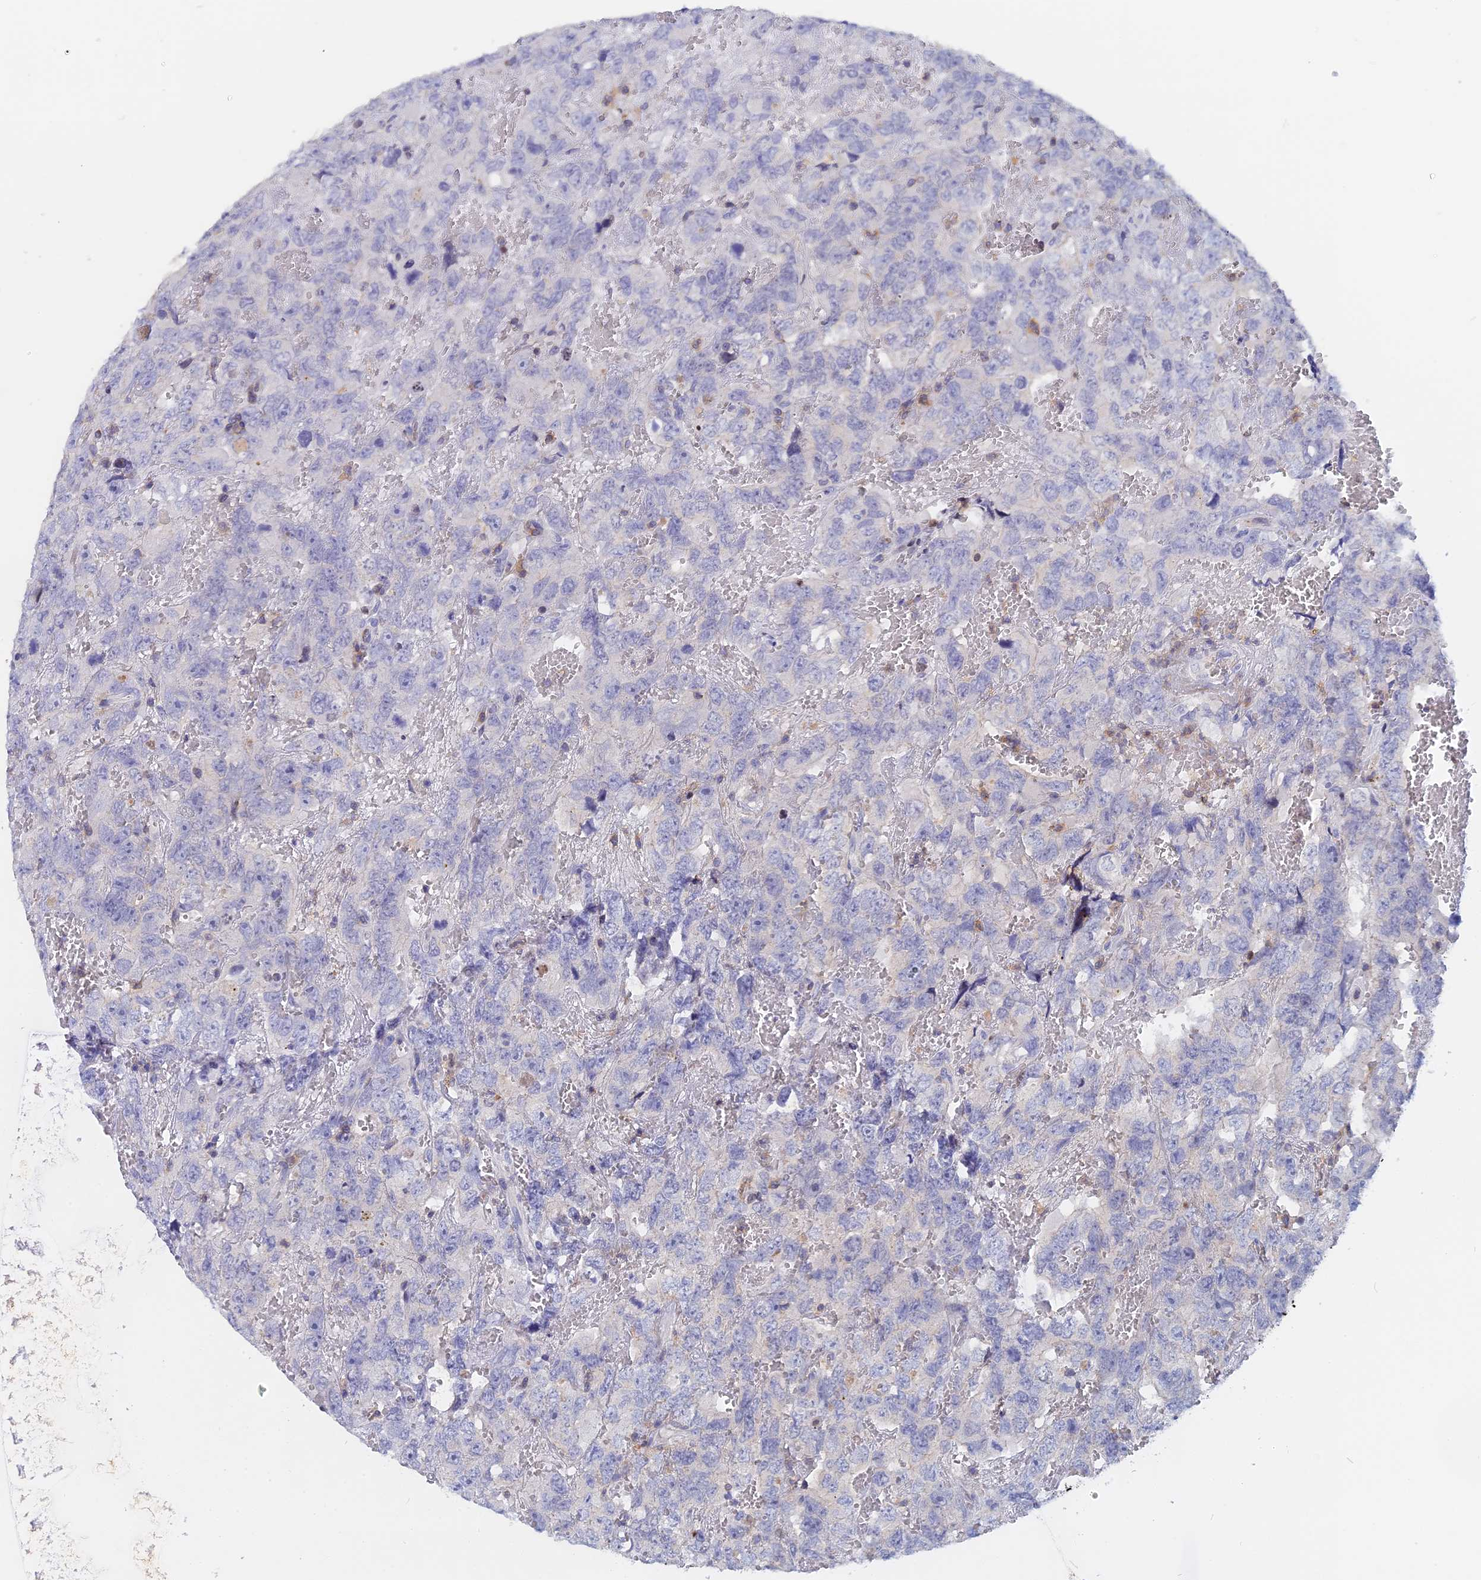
{"staining": {"intensity": "negative", "quantity": "none", "location": "none"}, "tissue": "testis cancer", "cell_type": "Tumor cells", "image_type": "cancer", "snomed": [{"axis": "morphology", "description": "Carcinoma, Embryonal, NOS"}, {"axis": "topography", "description": "Testis"}], "caption": "Embryonal carcinoma (testis) was stained to show a protein in brown. There is no significant expression in tumor cells. (Brightfield microscopy of DAB IHC at high magnification).", "gene": "ACP7", "patient": {"sex": "male", "age": 45}}